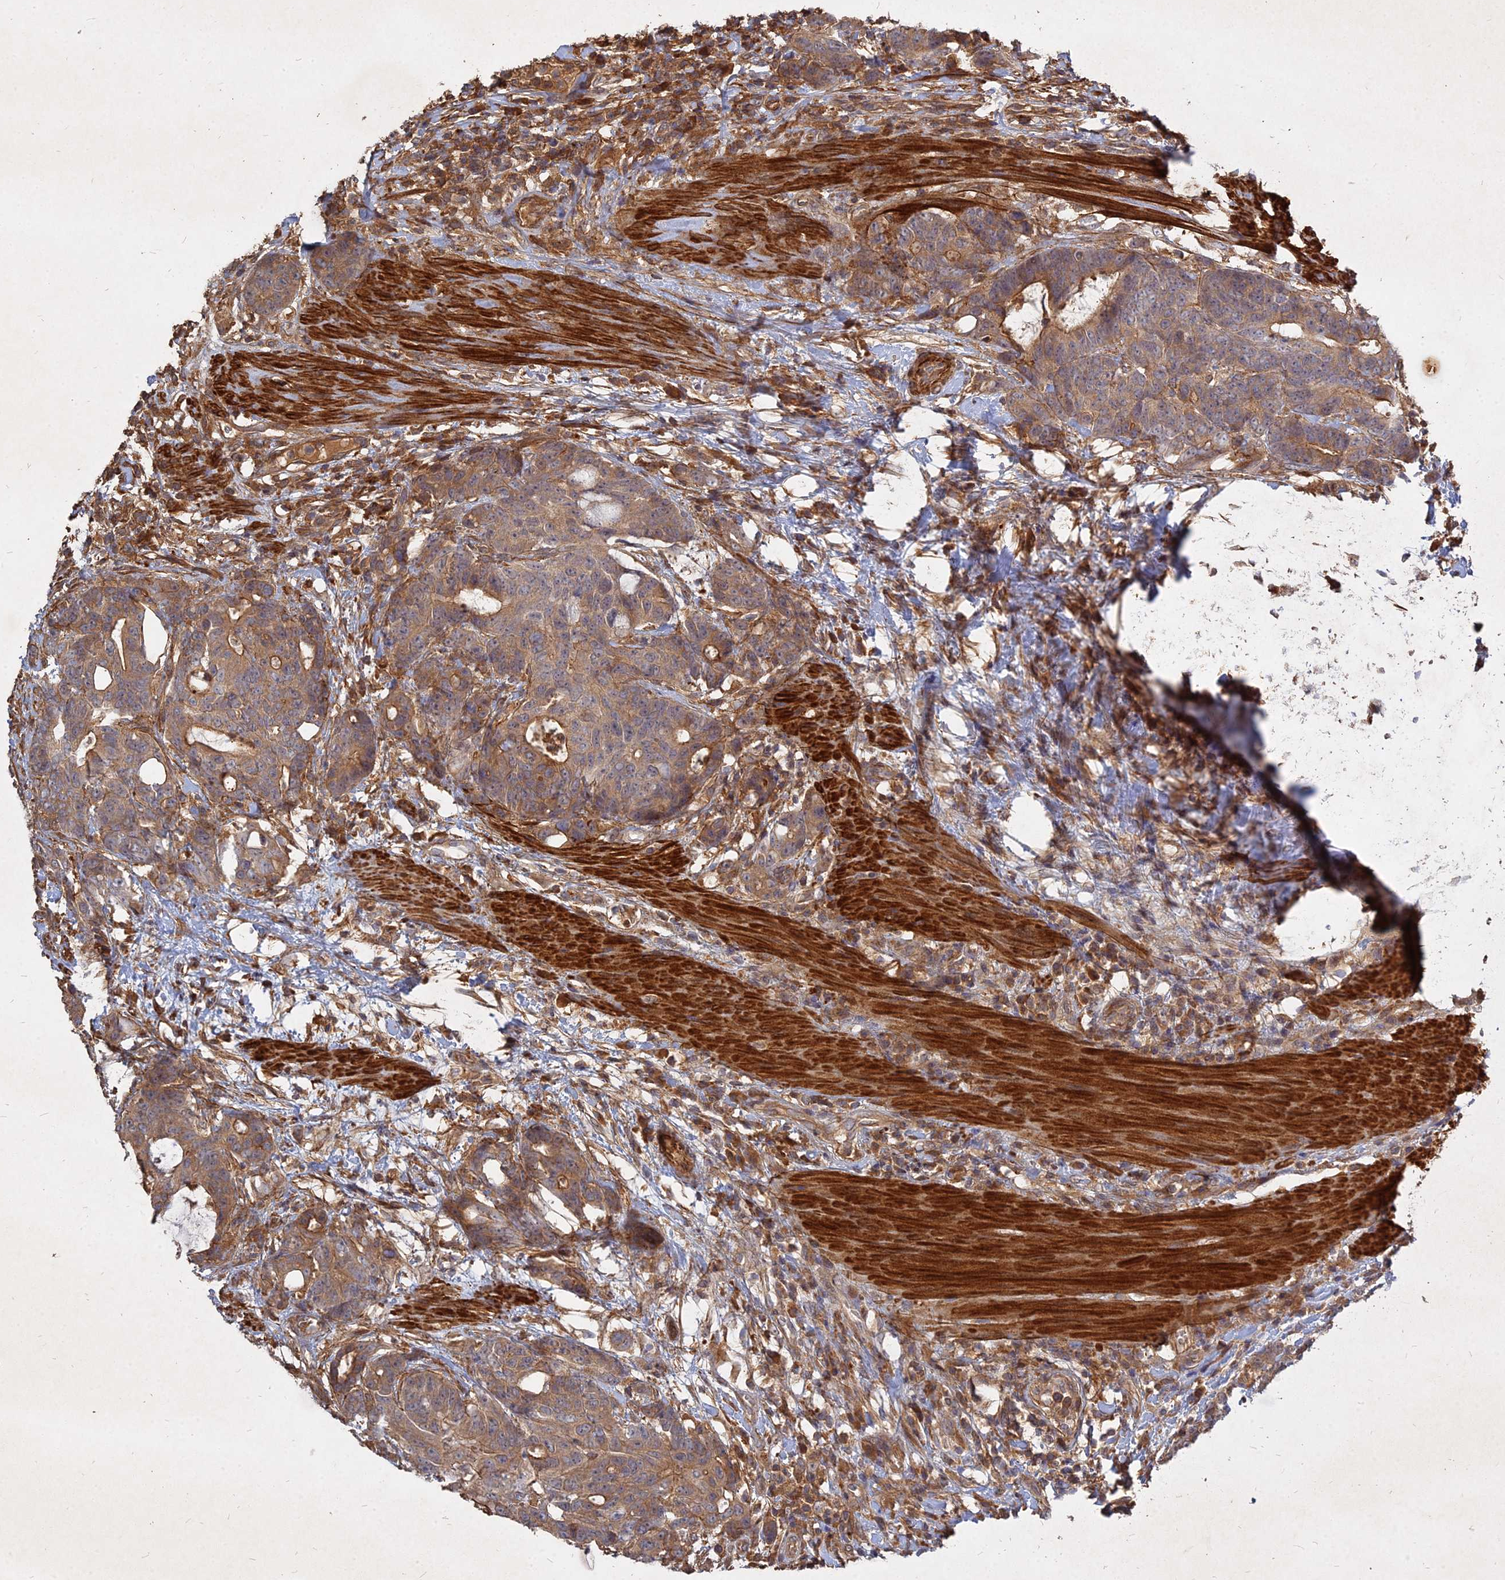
{"staining": {"intensity": "moderate", "quantity": ">75%", "location": "cytoplasmic/membranous"}, "tissue": "colorectal cancer", "cell_type": "Tumor cells", "image_type": "cancer", "snomed": [{"axis": "morphology", "description": "Adenocarcinoma, NOS"}, {"axis": "topography", "description": "Colon"}], "caption": "A micrograph showing moderate cytoplasmic/membranous staining in approximately >75% of tumor cells in adenocarcinoma (colorectal), as visualized by brown immunohistochemical staining.", "gene": "UBE2W", "patient": {"sex": "female", "age": 82}}